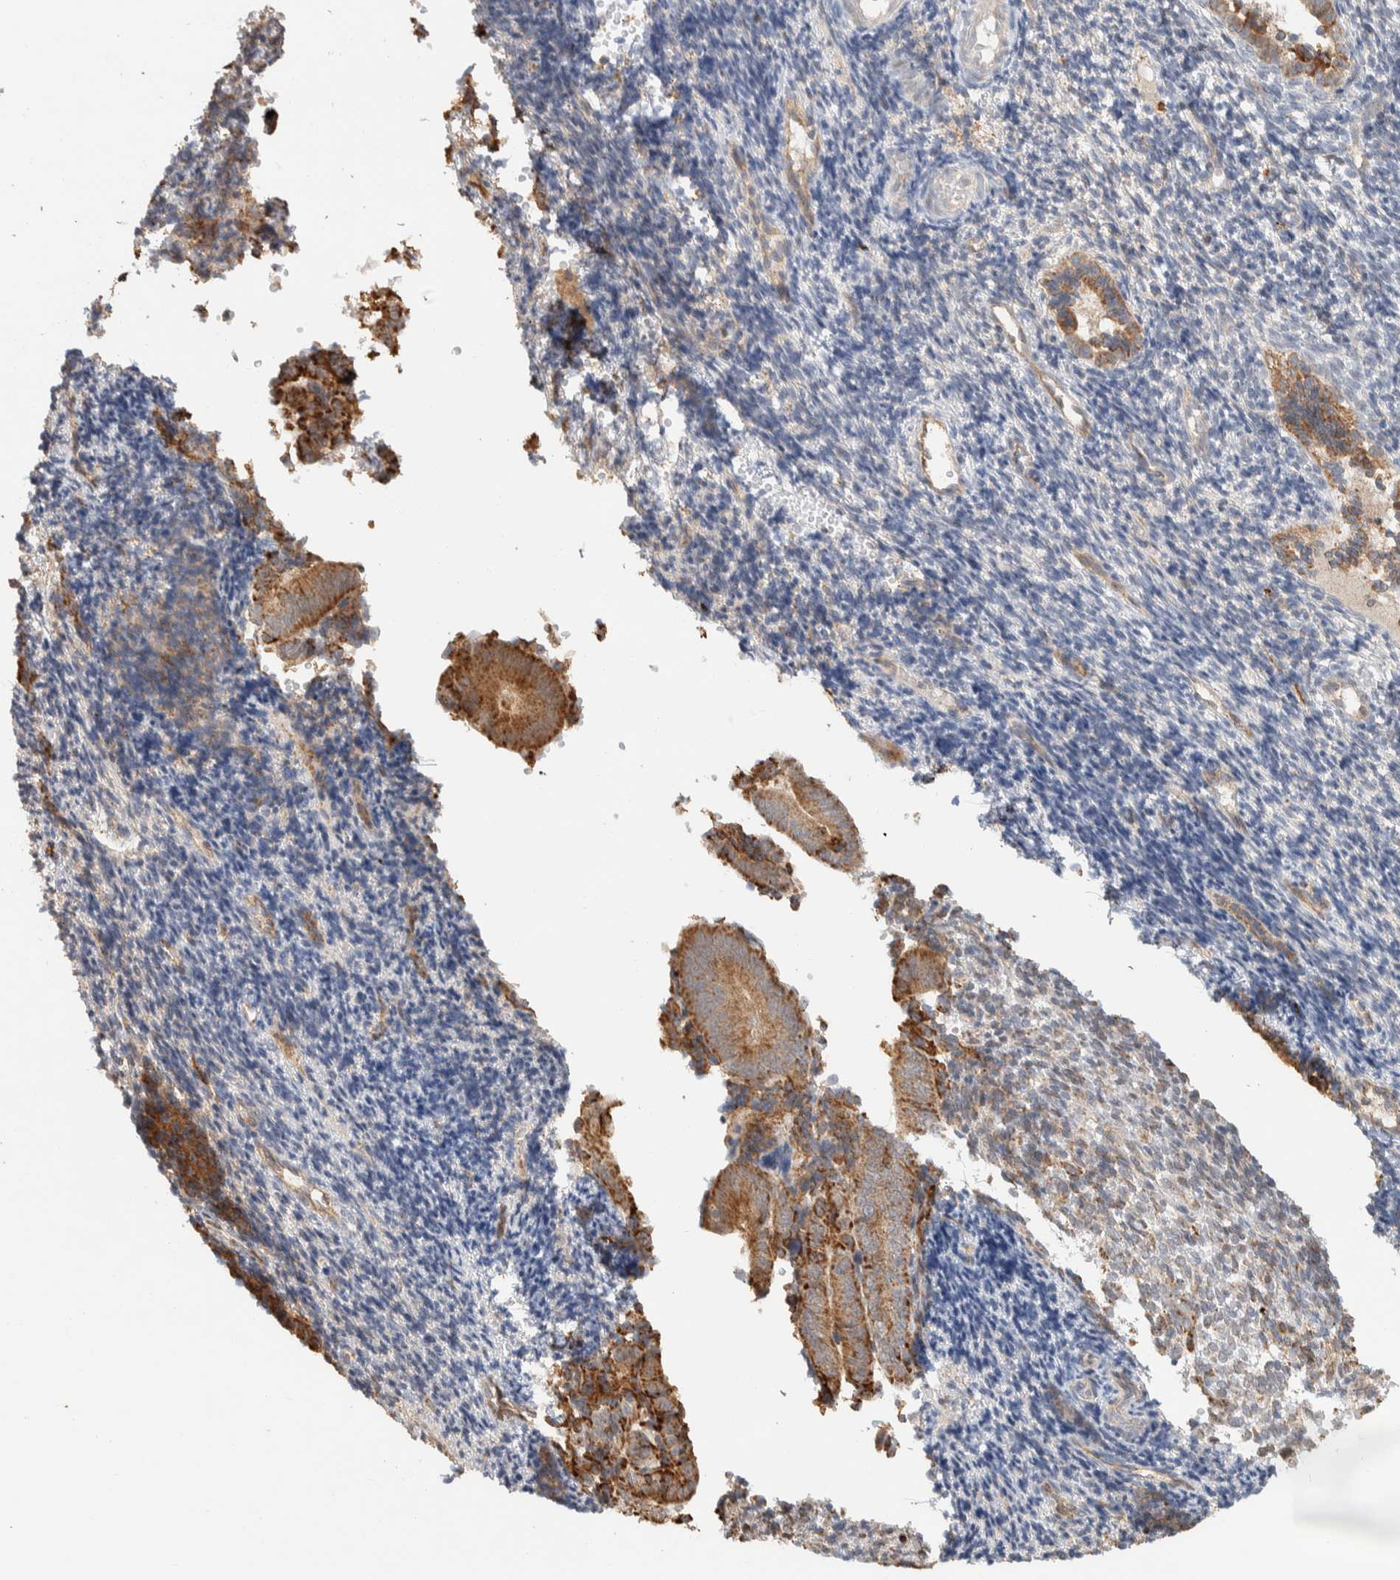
{"staining": {"intensity": "negative", "quantity": "none", "location": "none"}, "tissue": "endometrium", "cell_type": "Cells in endometrial stroma", "image_type": "normal", "snomed": [{"axis": "morphology", "description": "Normal tissue, NOS"}, {"axis": "topography", "description": "Uterus"}, {"axis": "topography", "description": "Endometrium"}], "caption": "This is a histopathology image of immunohistochemistry staining of normal endometrium, which shows no staining in cells in endometrial stroma. (DAB (3,3'-diaminobenzidine) immunohistochemistry, high magnification).", "gene": "KIF9", "patient": {"sex": "female", "age": 33}}